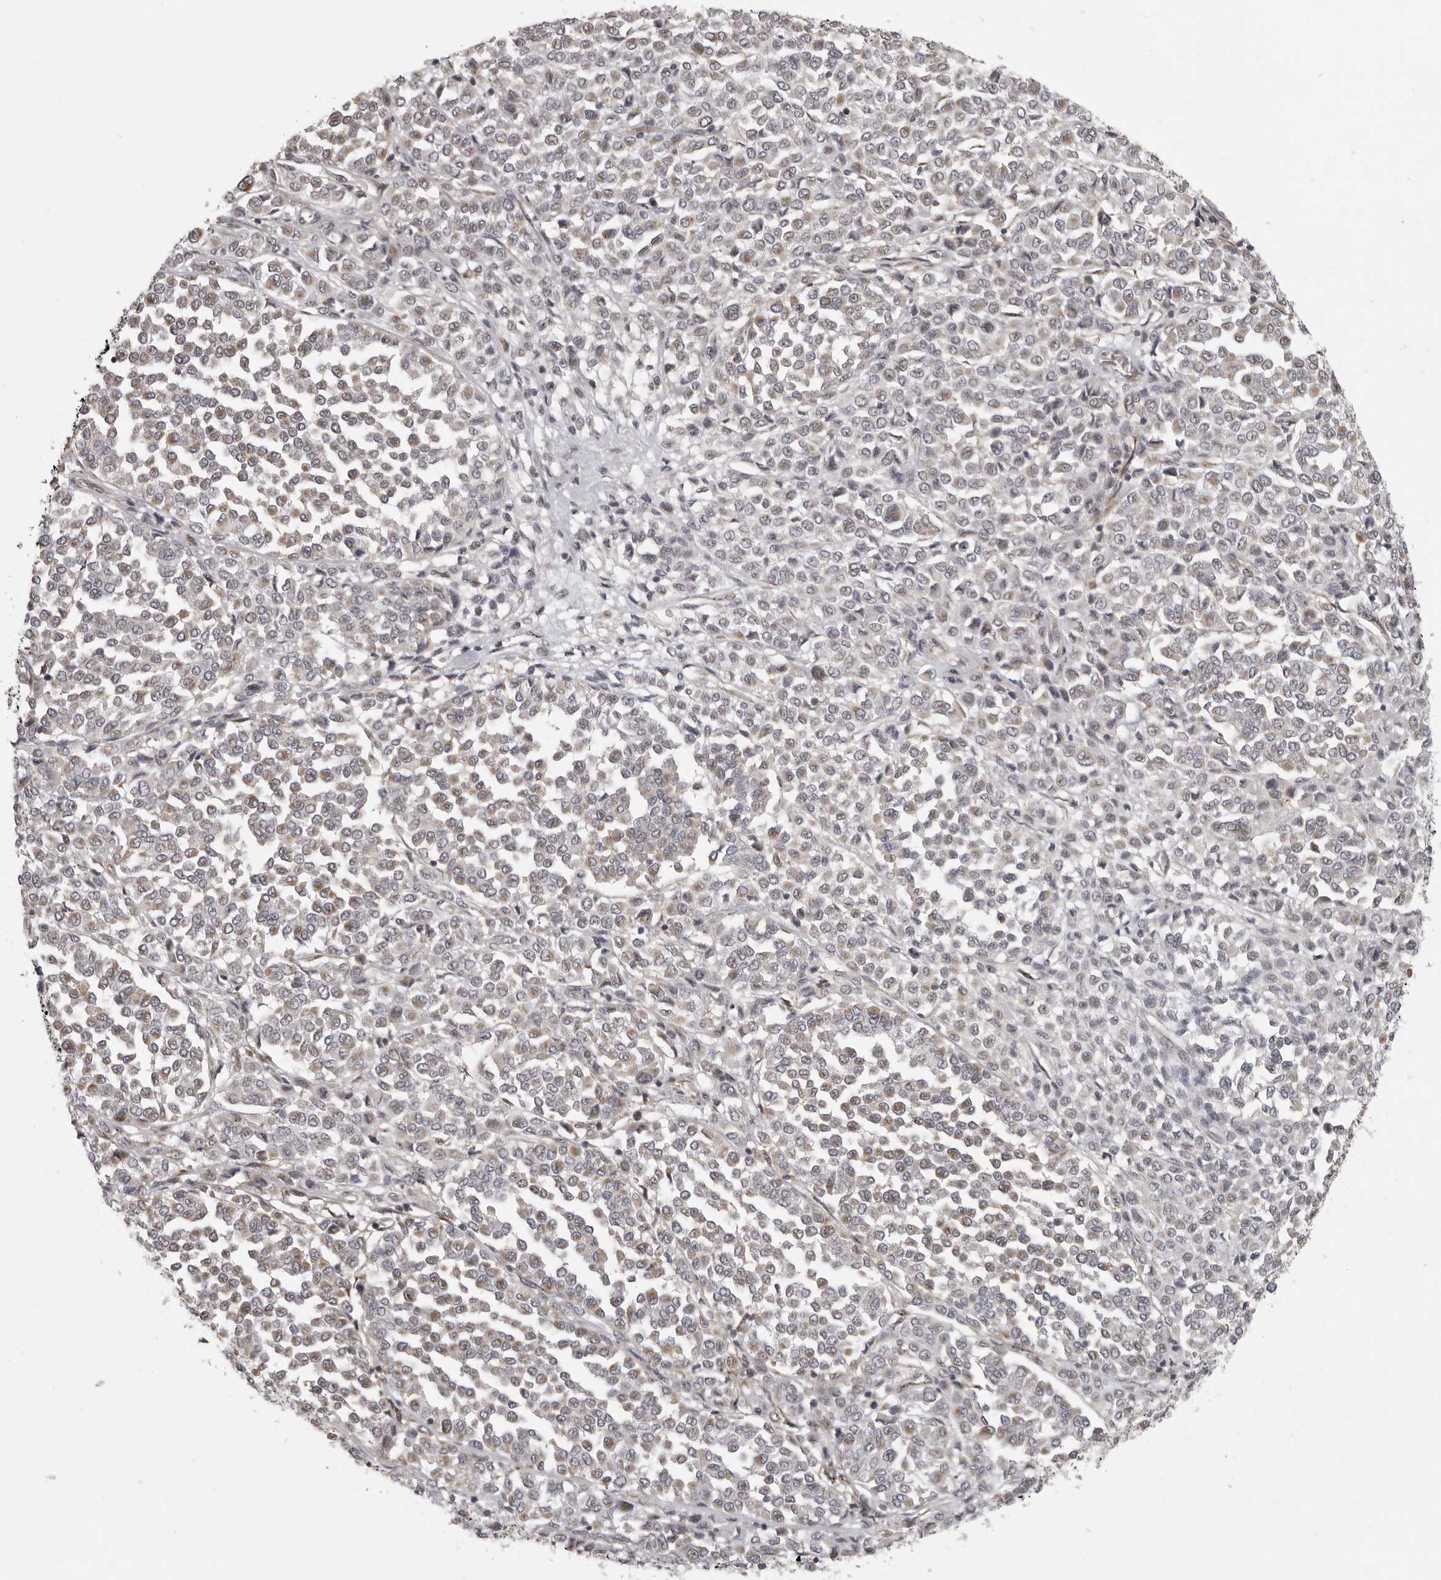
{"staining": {"intensity": "weak", "quantity": "25%-75%", "location": "cytoplasmic/membranous"}, "tissue": "melanoma", "cell_type": "Tumor cells", "image_type": "cancer", "snomed": [{"axis": "morphology", "description": "Malignant melanoma, Metastatic site"}, {"axis": "topography", "description": "Pancreas"}], "caption": "Immunohistochemical staining of human malignant melanoma (metastatic site) shows weak cytoplasmic/membranous protein staining in approximately 25%-75% of tumor cells. Using DAB (3,3'-diaminobenzidine) (brown) and hematoxylin (blue) stains, captured at high magnification using brightfield microscopy.", "gene": "POLE2", "patient": {"sex": "female", "age": 30}}